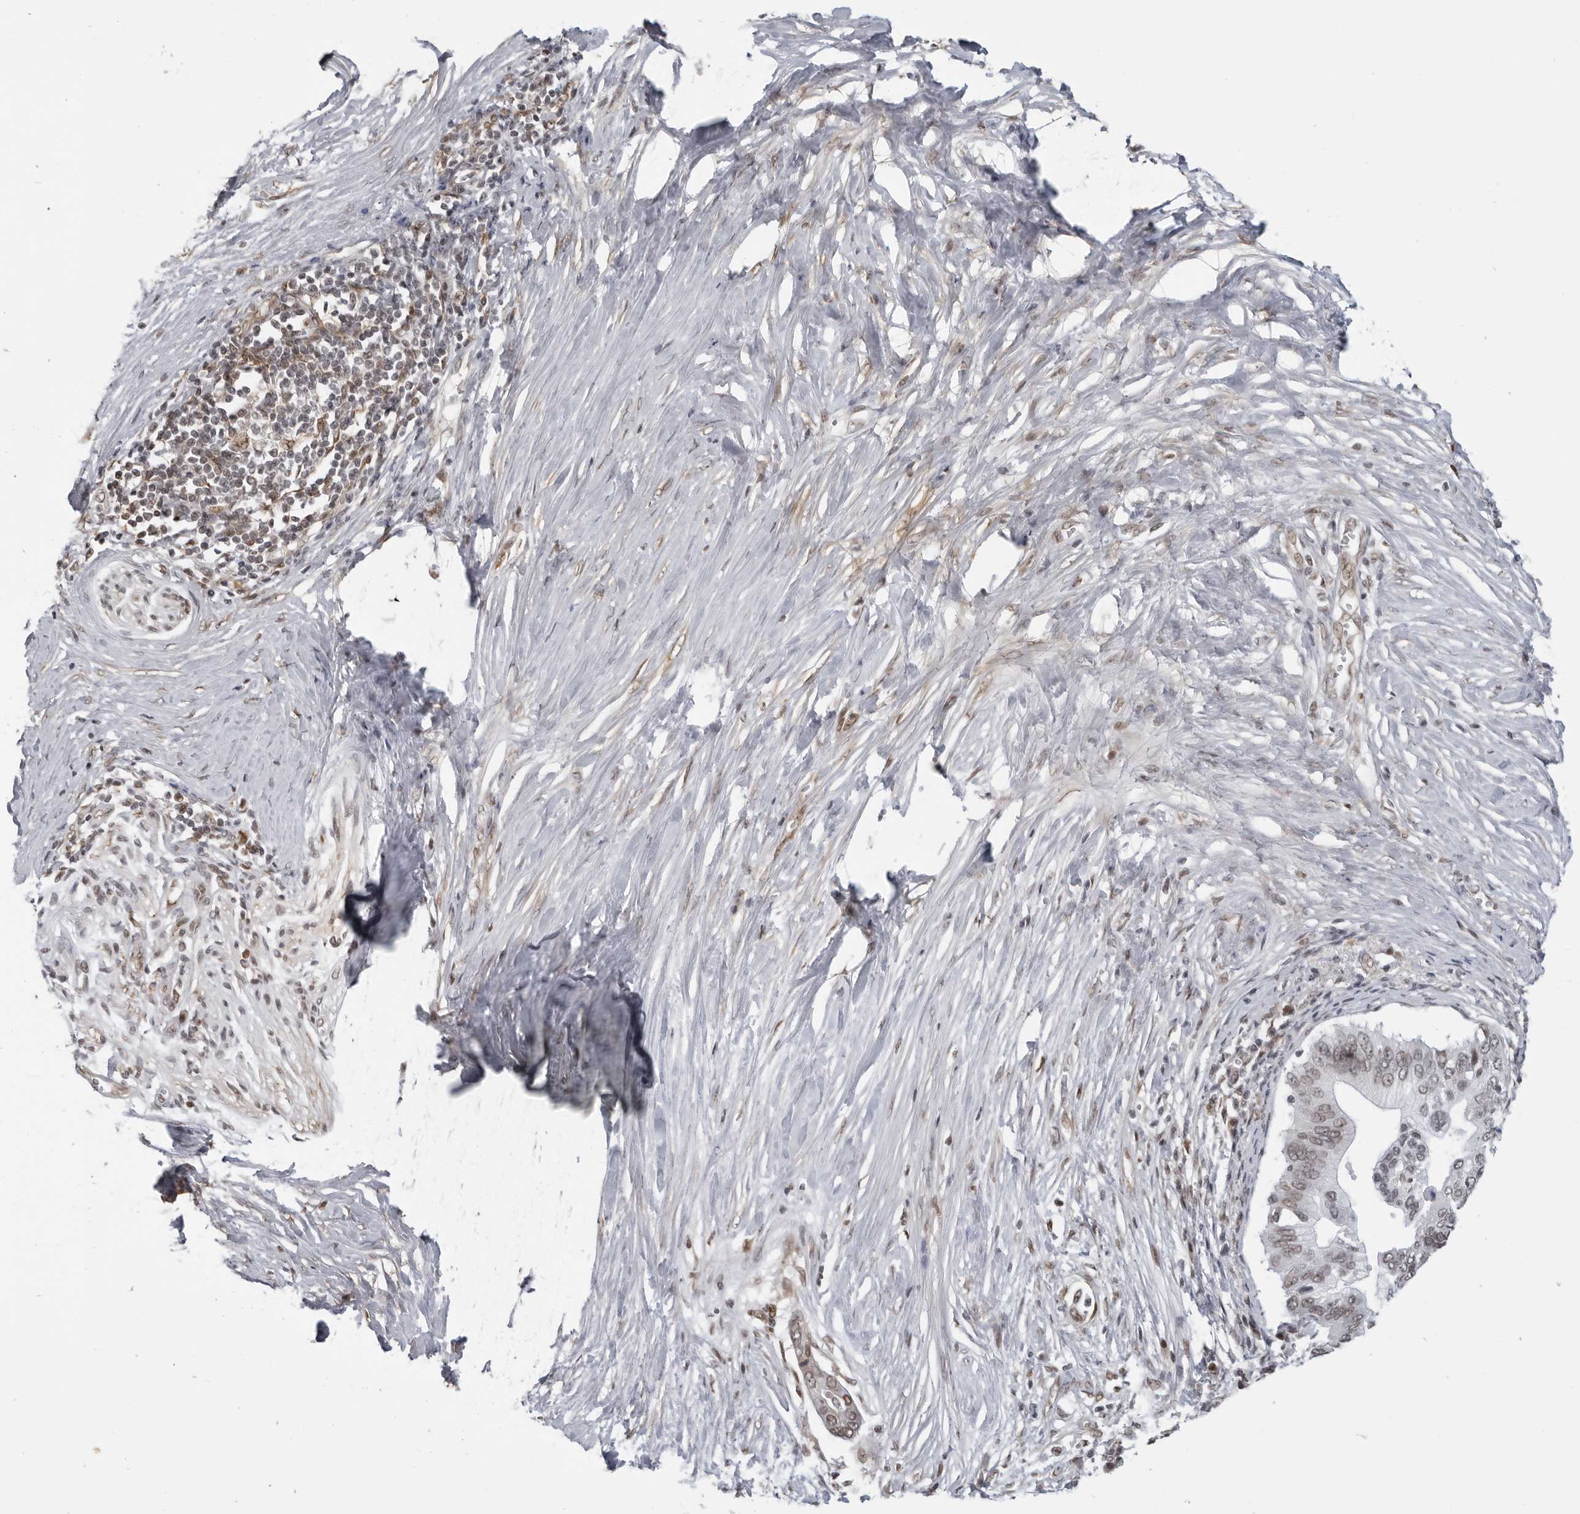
{"staining": {"intensity": "weak", "quantity": "25%-75%", "location": "nuclear"}, "tissue": "pancreatic cancer", "cell_type": "Tumor cells", "image_type": "cancer", "snomed": [{"axis": "morphology", "description": "Normal tissue, NOS"}, {"axis": "morphology", "description": "Adenocarcinoma, NOS"}, {"axis": "topography", "description": "Pancreas"}, {"axis": "topography", "description": "Peripheral nerve tissue"}], "caption": "Approximately 25%-75% of tumor cells in pancreatic adenocarcinoma show weak nuclear protein expression as visualized by brown immunohistochemical staining.", "gene": "MAF", "patient": {"sex": "male", "age": 59}}